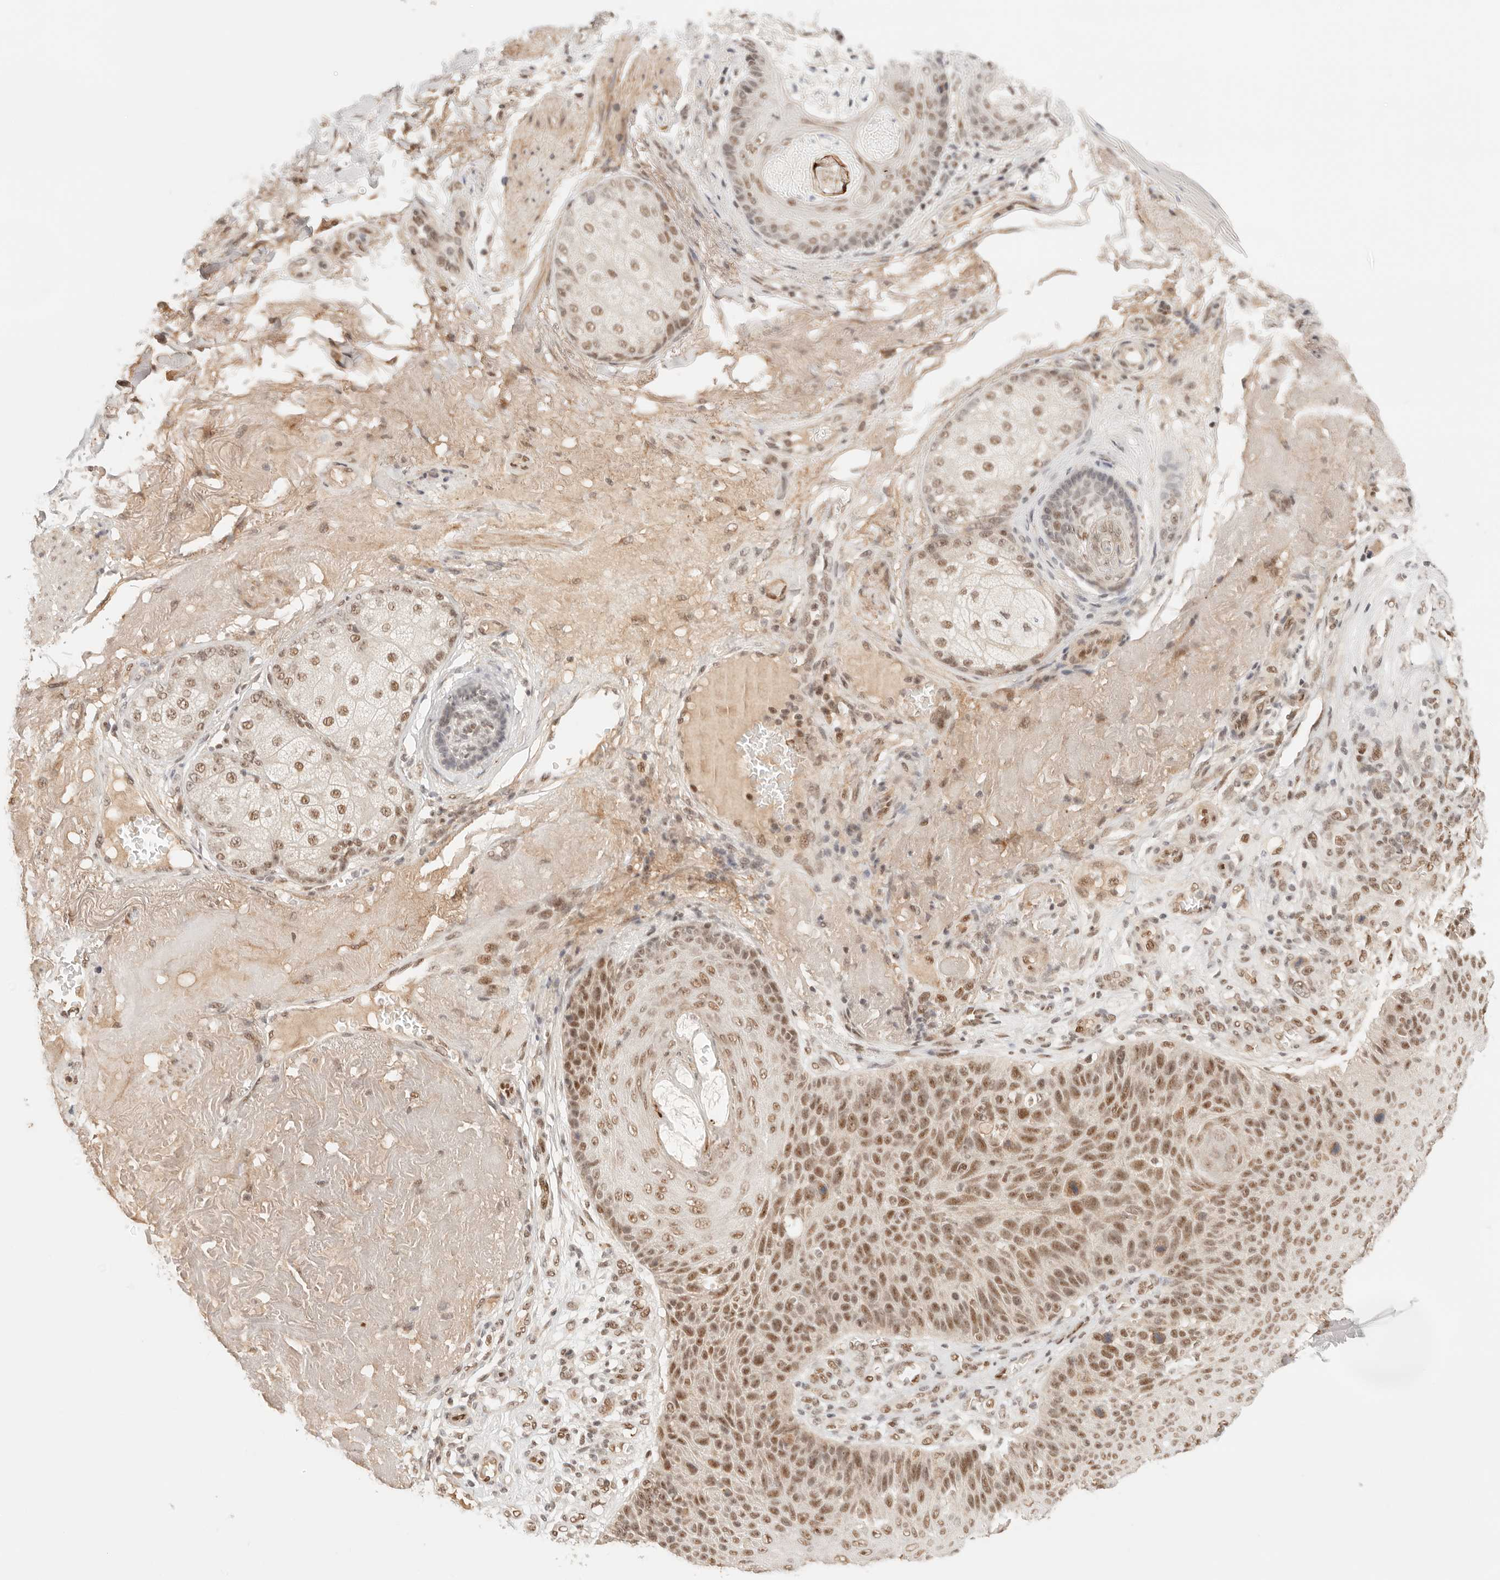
{"staining": {"intensity": "moderate", "quantity": ">75%", "location": "nuclear"}, "tissue": "skin cancer", "cell_type": "Tumor cells", "image_type": "cancer", "snomed": [{"axis": "morphology", "description": "Squamous cell carcinoma, NOS"}, {"axis": "topography", "description": "Skin"}], "caption": "IHC staining of skin cancer (squamous cell carcinoma), which exhibits medium levels of moderate nuclear positivity in approximately >75% of tumor cells indicating moderate nuclear protein expression. The staining was performed using DAB (3,3'-diaminobenzidine) (brown) for protein detection and nuclei were counterstained in hematoxylin (blue).", "gene": "GTF2E2", "patient": {"sex": "female", "age": 88}}